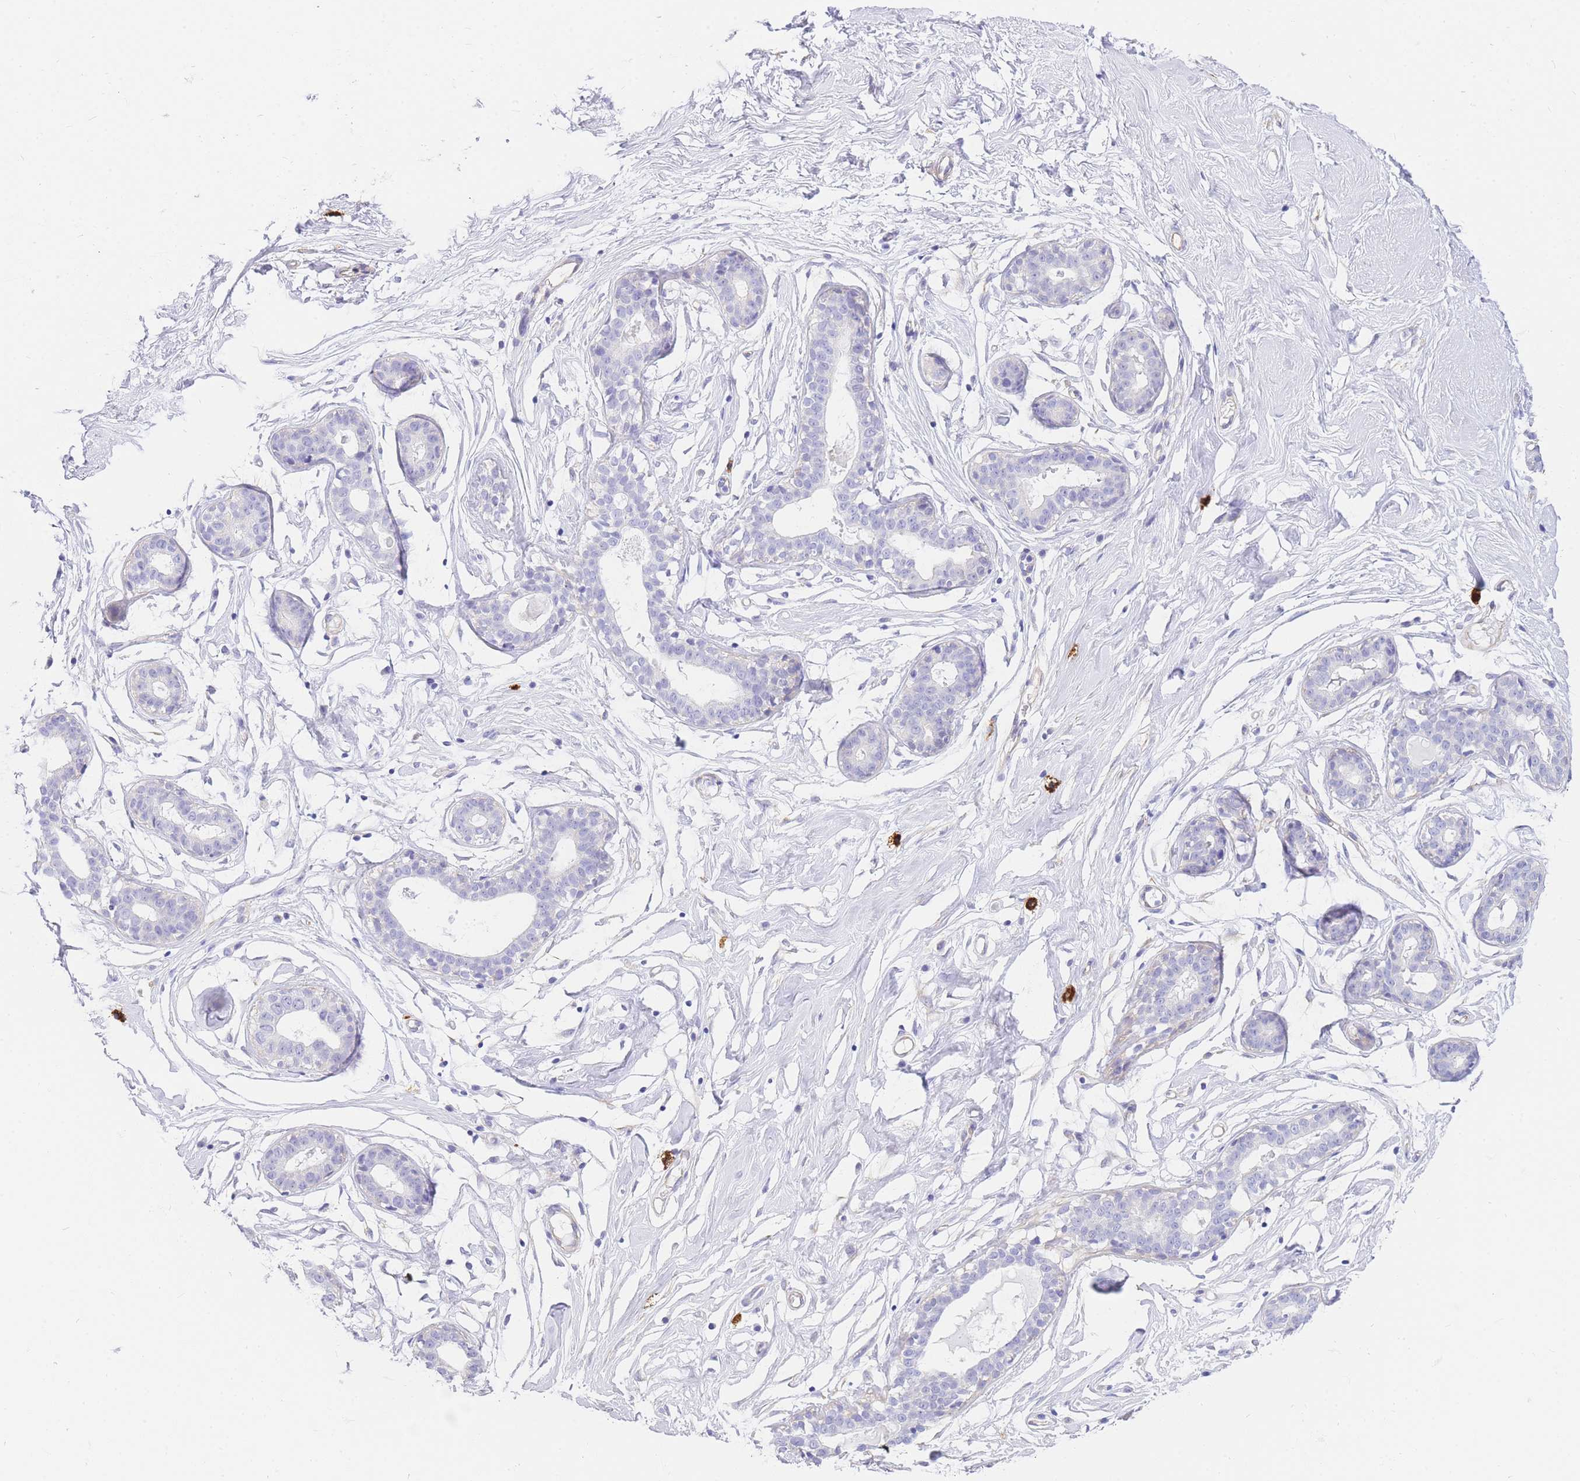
{"staining": {"intensity": "negative", "quantity": "none", "location": "none"}, "tissue": "breast", "cell_type": "Adipocytes", "image_type": "normal", "snomed": [{"axis": "morphology", "description": "Normal tissue, NOS"}, {"axis": "morphology", "description": "Adenoma, NOS"}, {"axis": "topography", "description": "Breast"}], "caption": "This is a micrograph of IHC staining of unremarkable breast, which shows no positivity in adipocytes.", "gene": "SRSF12", "patient": {"sex": "female", "age": 23}}